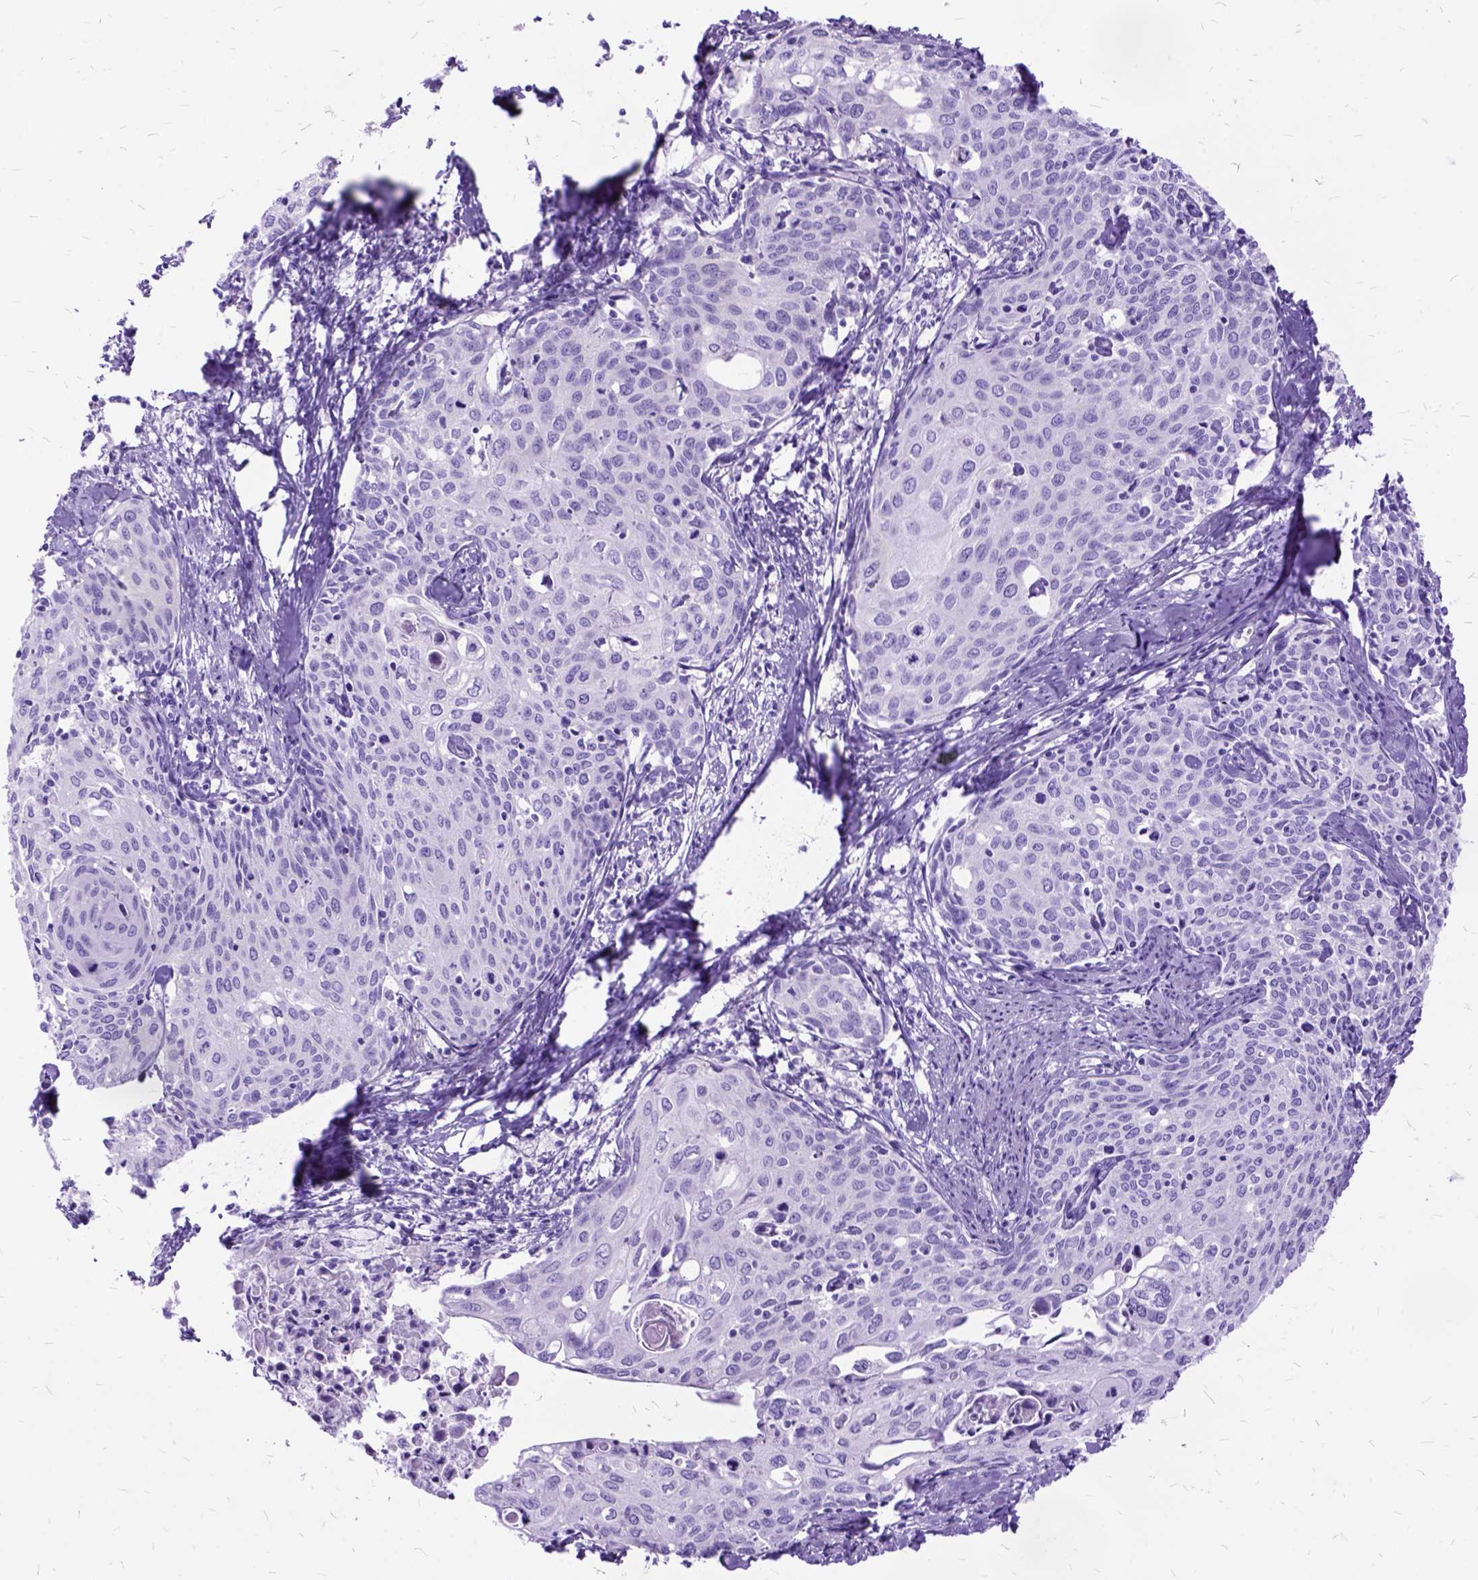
{"staining": {"intensity": "negative", "quantity": "none", "location": "none"}, "tissue": "cervical cancer", "cell_type": "Tumor cells", "image_type": "cancer", "snomed": [{"axis": "morphology", "description": "Squamous cell carcinoma, NOS"}, {"axis": "topography", "description": "Cervix"}], "caption": "Immunohistochemical staining of human squamous cell carcinoma (cervical) reveals no significant positivity in tumor cells.", "gene": "ARL9", "patient": {"sex": "female", "age": 62}}